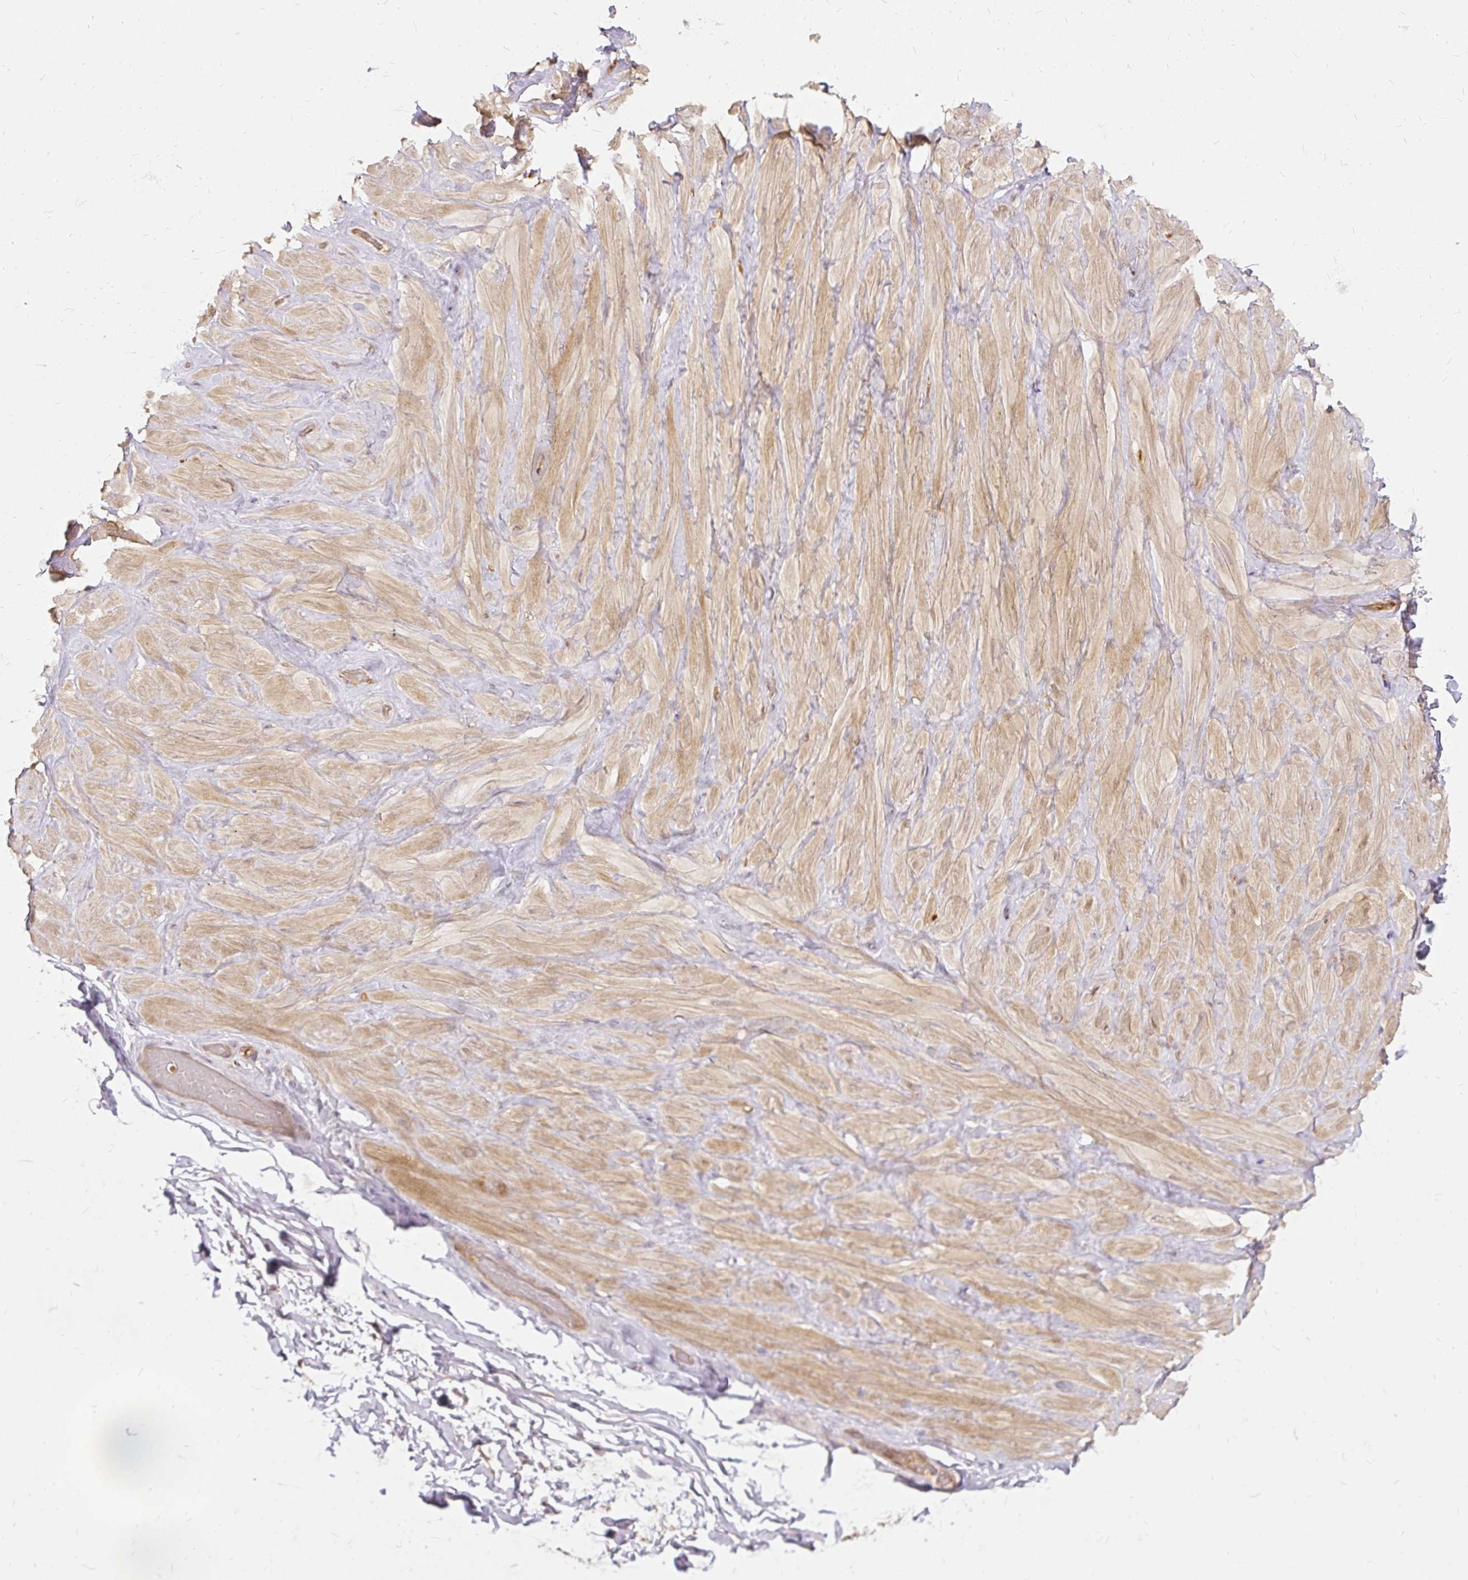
{"staining": {"intensity": "moderate", "quantity": "25%-75%", "location": "cytoplasmic/membranous"}, "tissue": "adipose tissue", "cell_type": "Adipocytes", "image_type": "normal", "snomed": [{"axis": "morphology", "description": "Normal tissue, NOS"}, {"axis": "topography", "description": "Vascular tissue"}, {"axis": "topography", "description": "Peripheral nerve tissue"}], "caption": "Moderate cytoplasmic/membranous staining is seen in approximately 25%-75% of adipocytes in normal adipose tissue. (IHC, brightfield microscopy, high magnification).", "gene": "AP5S1", "patient": {"sex": "male", "age": 41}}